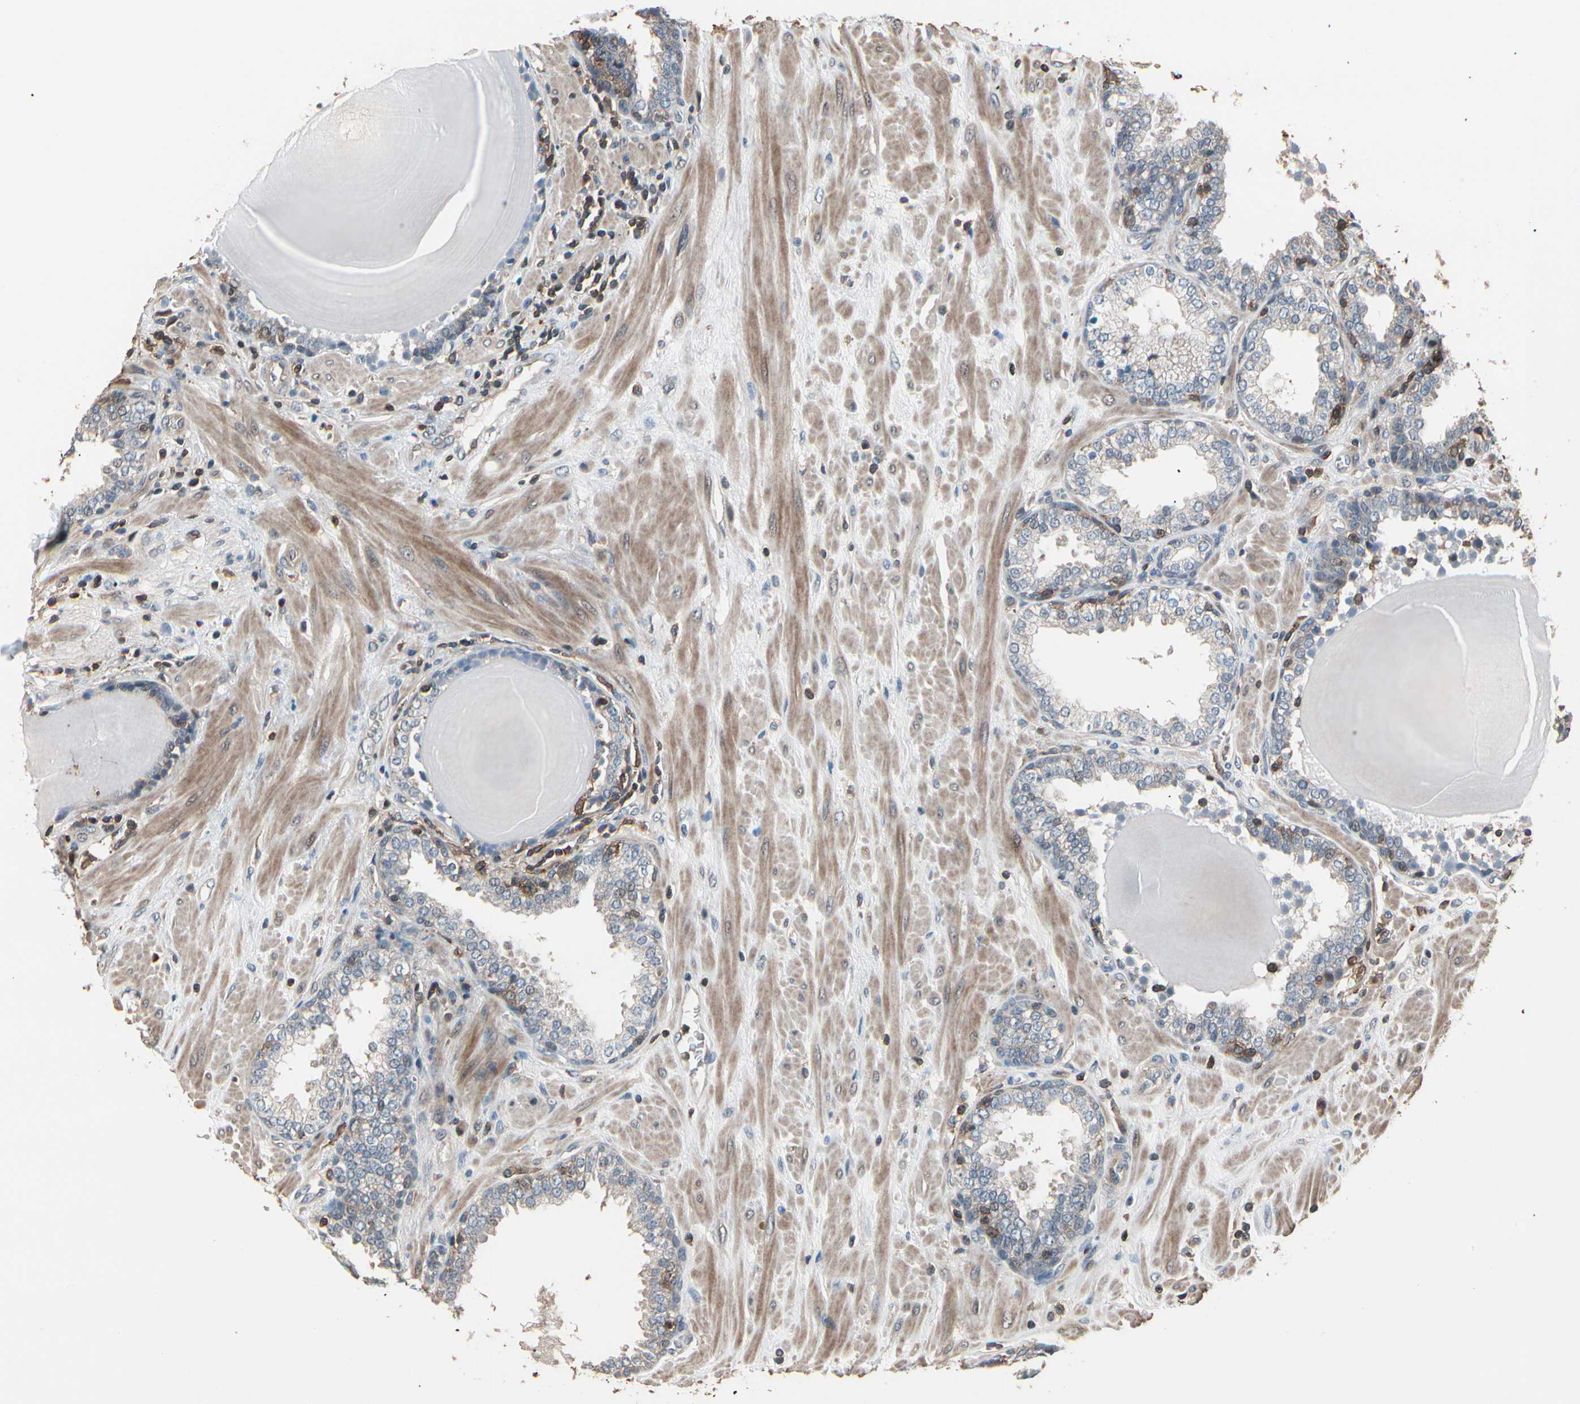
{"staining": {"intensity": "weak", "quantity": "25%-75%", "location": "cytoplasmic/membranous"}, "tissue": "prostate", "cell_type": "Glandular cells", "image_type": "normal", "snomed": [{"axis": "morphology", "description": "Normal tissue, NOS"}, {"axis": "topography", "description": "Prostate"}], "caption": "Glandular cells reveal low levels of weak cytoplasmic/membranous staining in about 25%-75% of cells in benign prostate.", "gene": "MAPK13", "patient": {"sex": "male", "age": 51}}